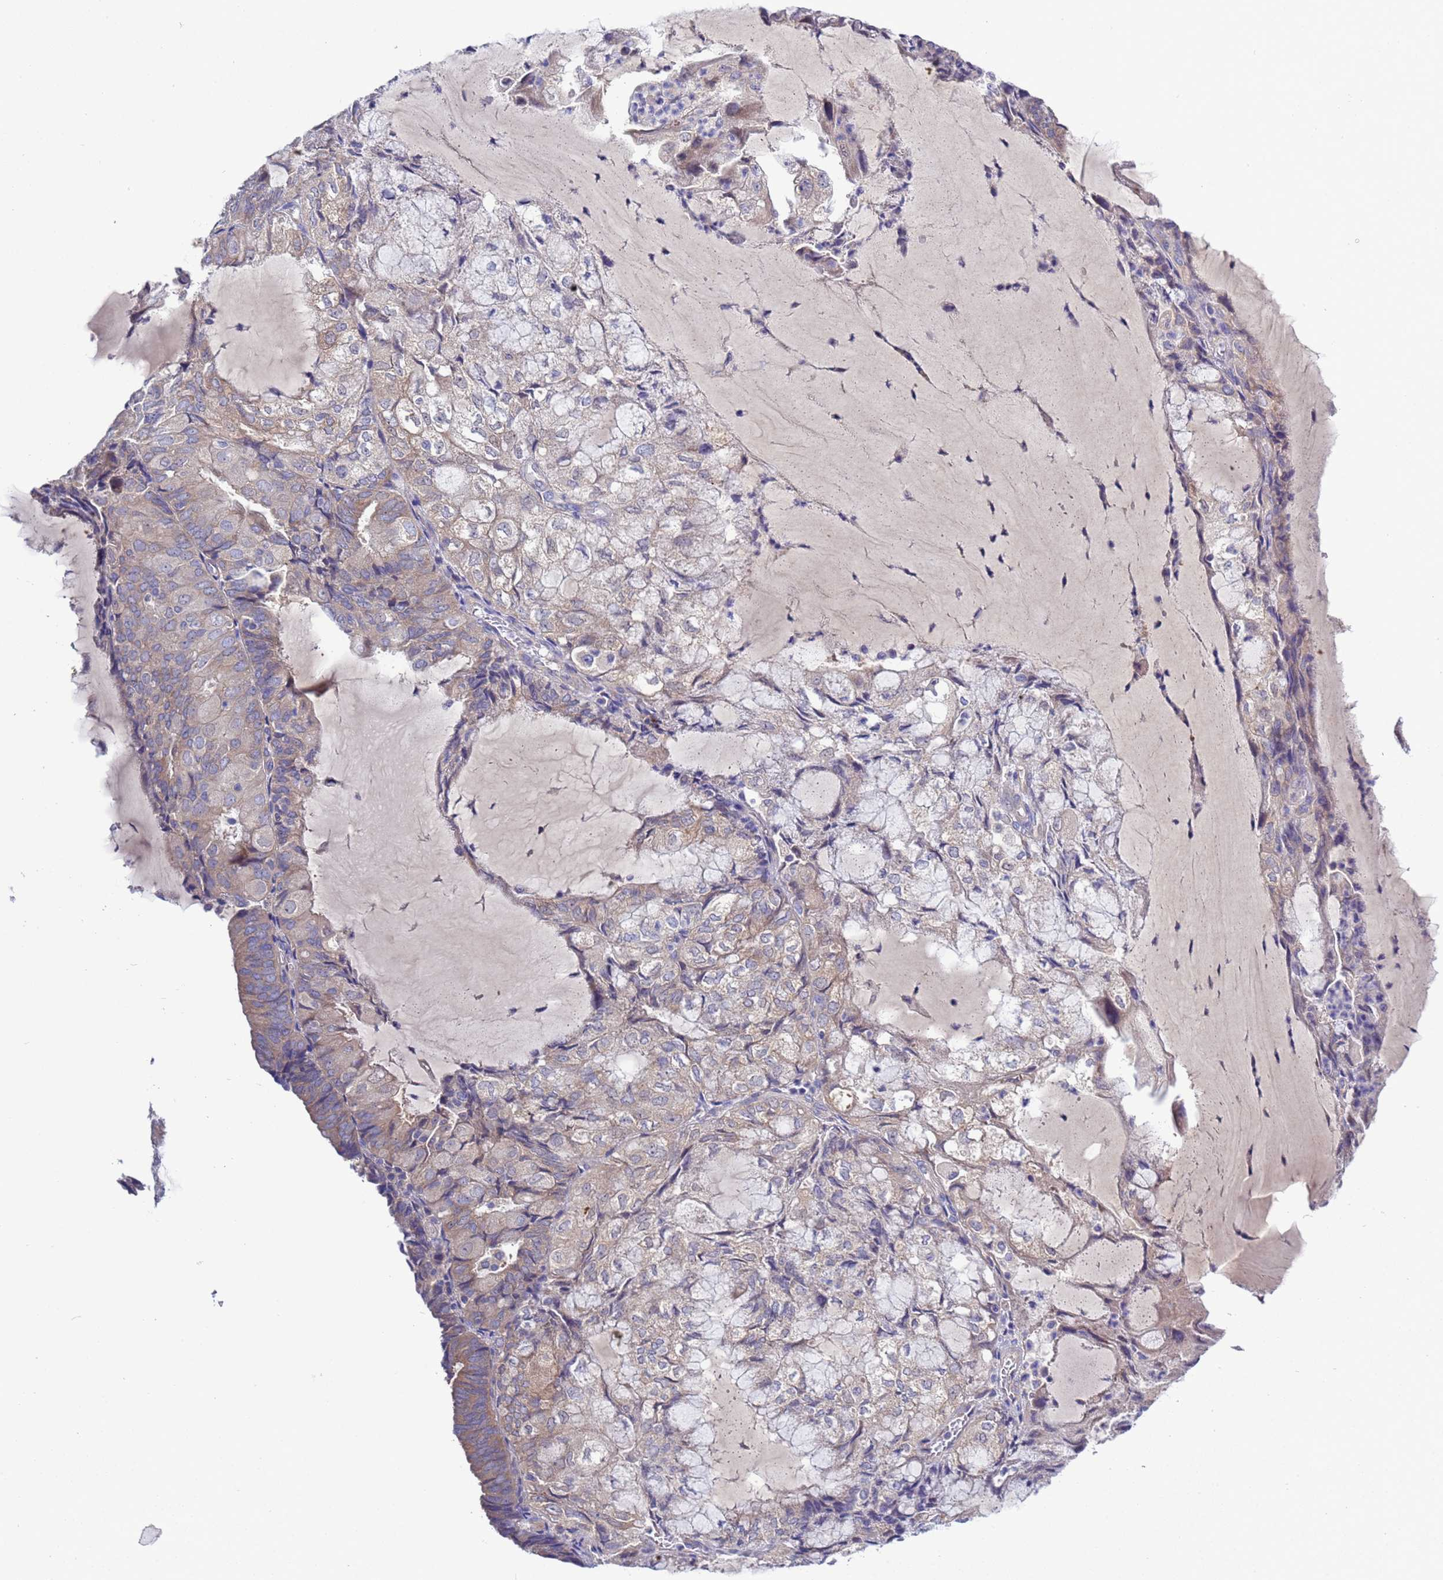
{"staining": {"intensity": "weak", "quantity": "25%-75%", "location": "cytoplasmic/membranous"}, "tissue": "endometrial cancer", "cell_type": "Tumor cells", "image_type": "cancer", "snomed": [{"axis": "morphology", "description": "Adenocarcinoma, NOS"}, {"axis": "topography", "description": "Endometrium"}], "caption": "About 25%-75% of tumor cells in human endometrial cancer (adenocarcinoma) reveal weak cytoplasmic/membranous protein expression as visualized by brown immunohistochemical staining.", "gene": "RC3H2", "patient": {"sex": "female", "age": 81}}